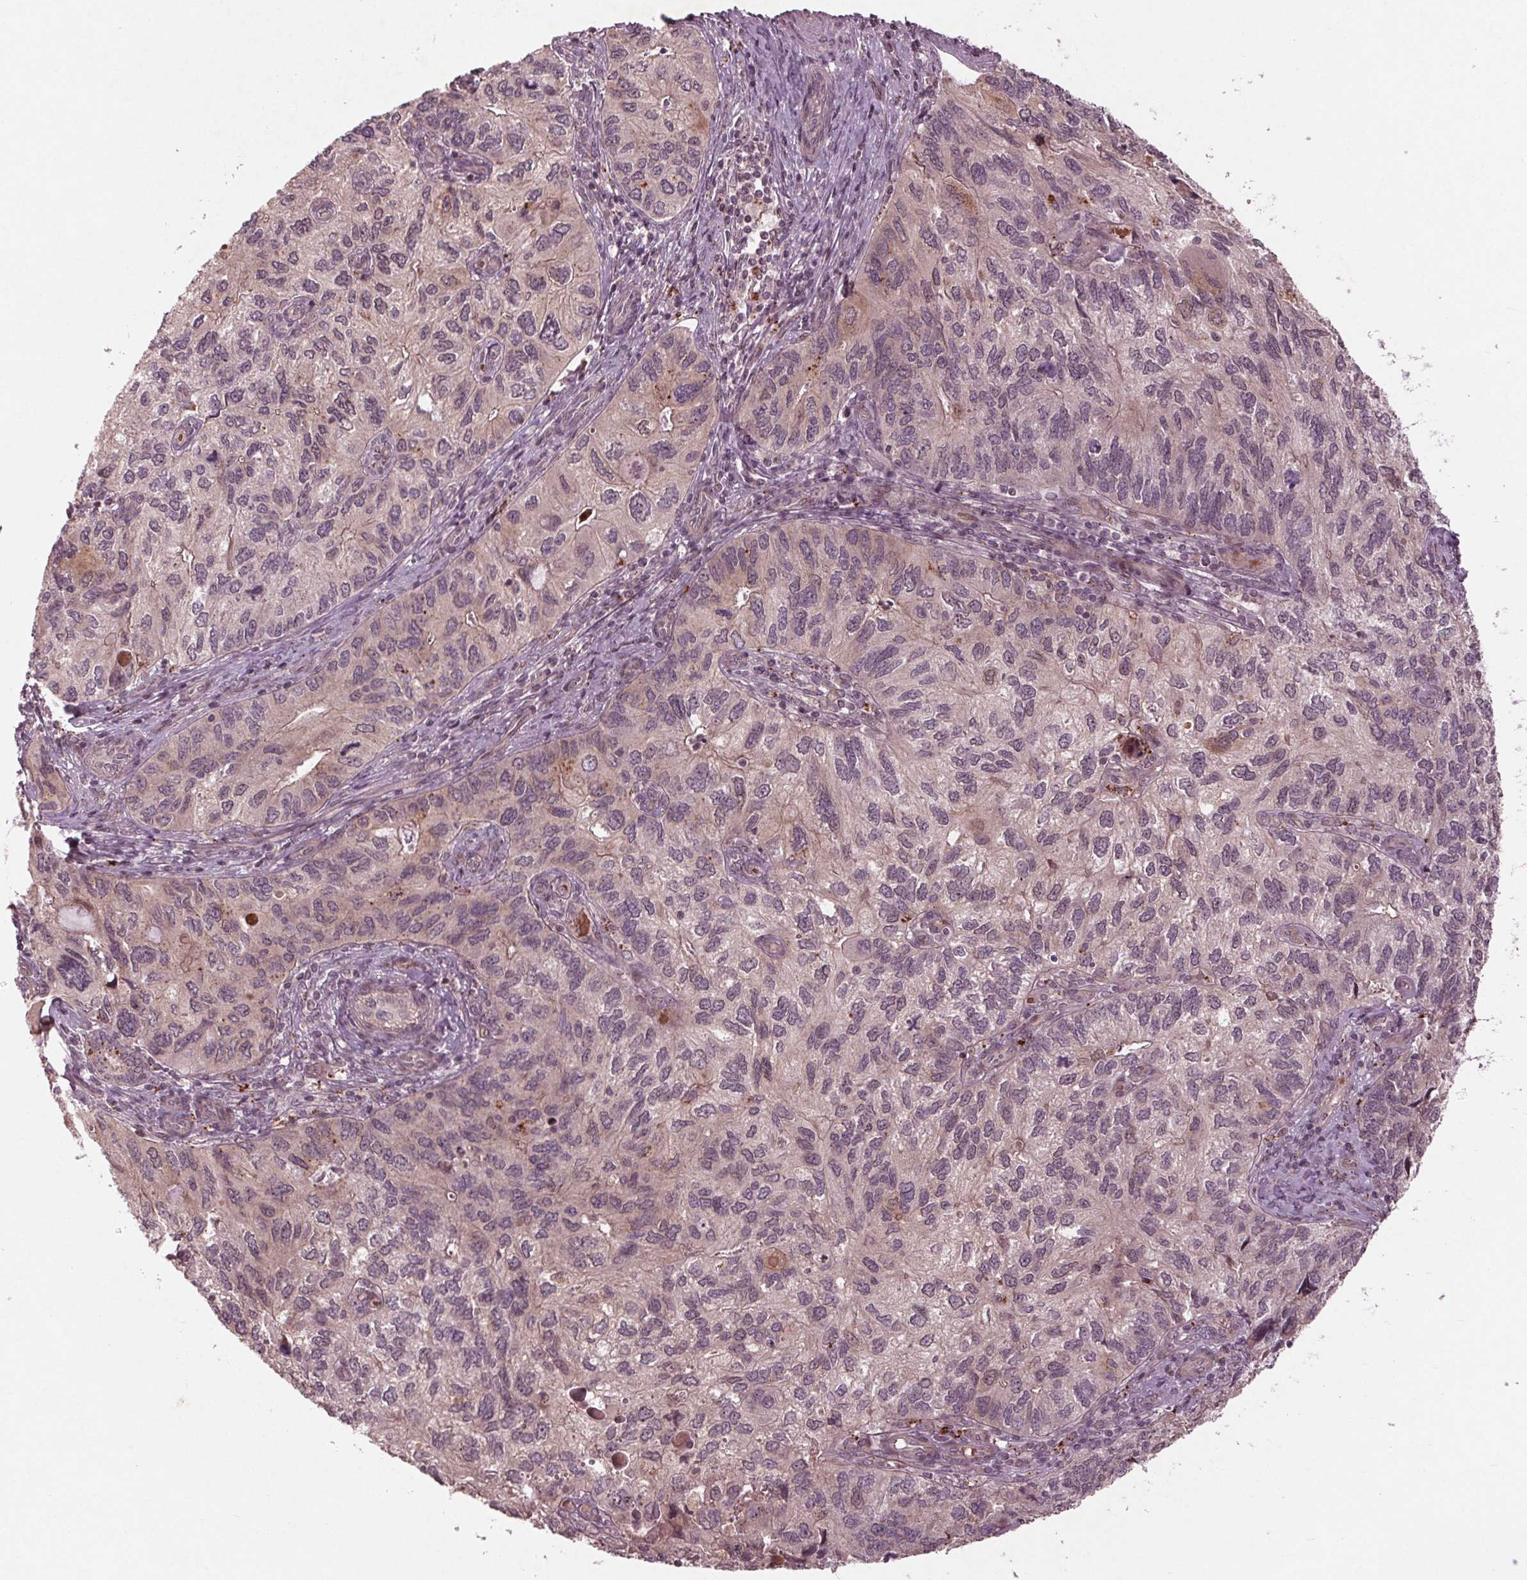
{"staining": {"intensity": "weak", "quantity": "<25%", "location": "cytoplasmic/membranous"}, "tissue": "endometrial cancer", "cell_type": "Tumor cells", "image_type": "cancer", "snomed": [{"axis": "morphology", "description": "Carcinoma, NOS"}, {"axis": "topography", "description": "Uterus"}], "caption": "This is an IHC histopathology image of endometrial cancer. There is no positivity in tumor cells.", "gene": "CDKL4", "patient": {"sex": "female", "age": 76}}